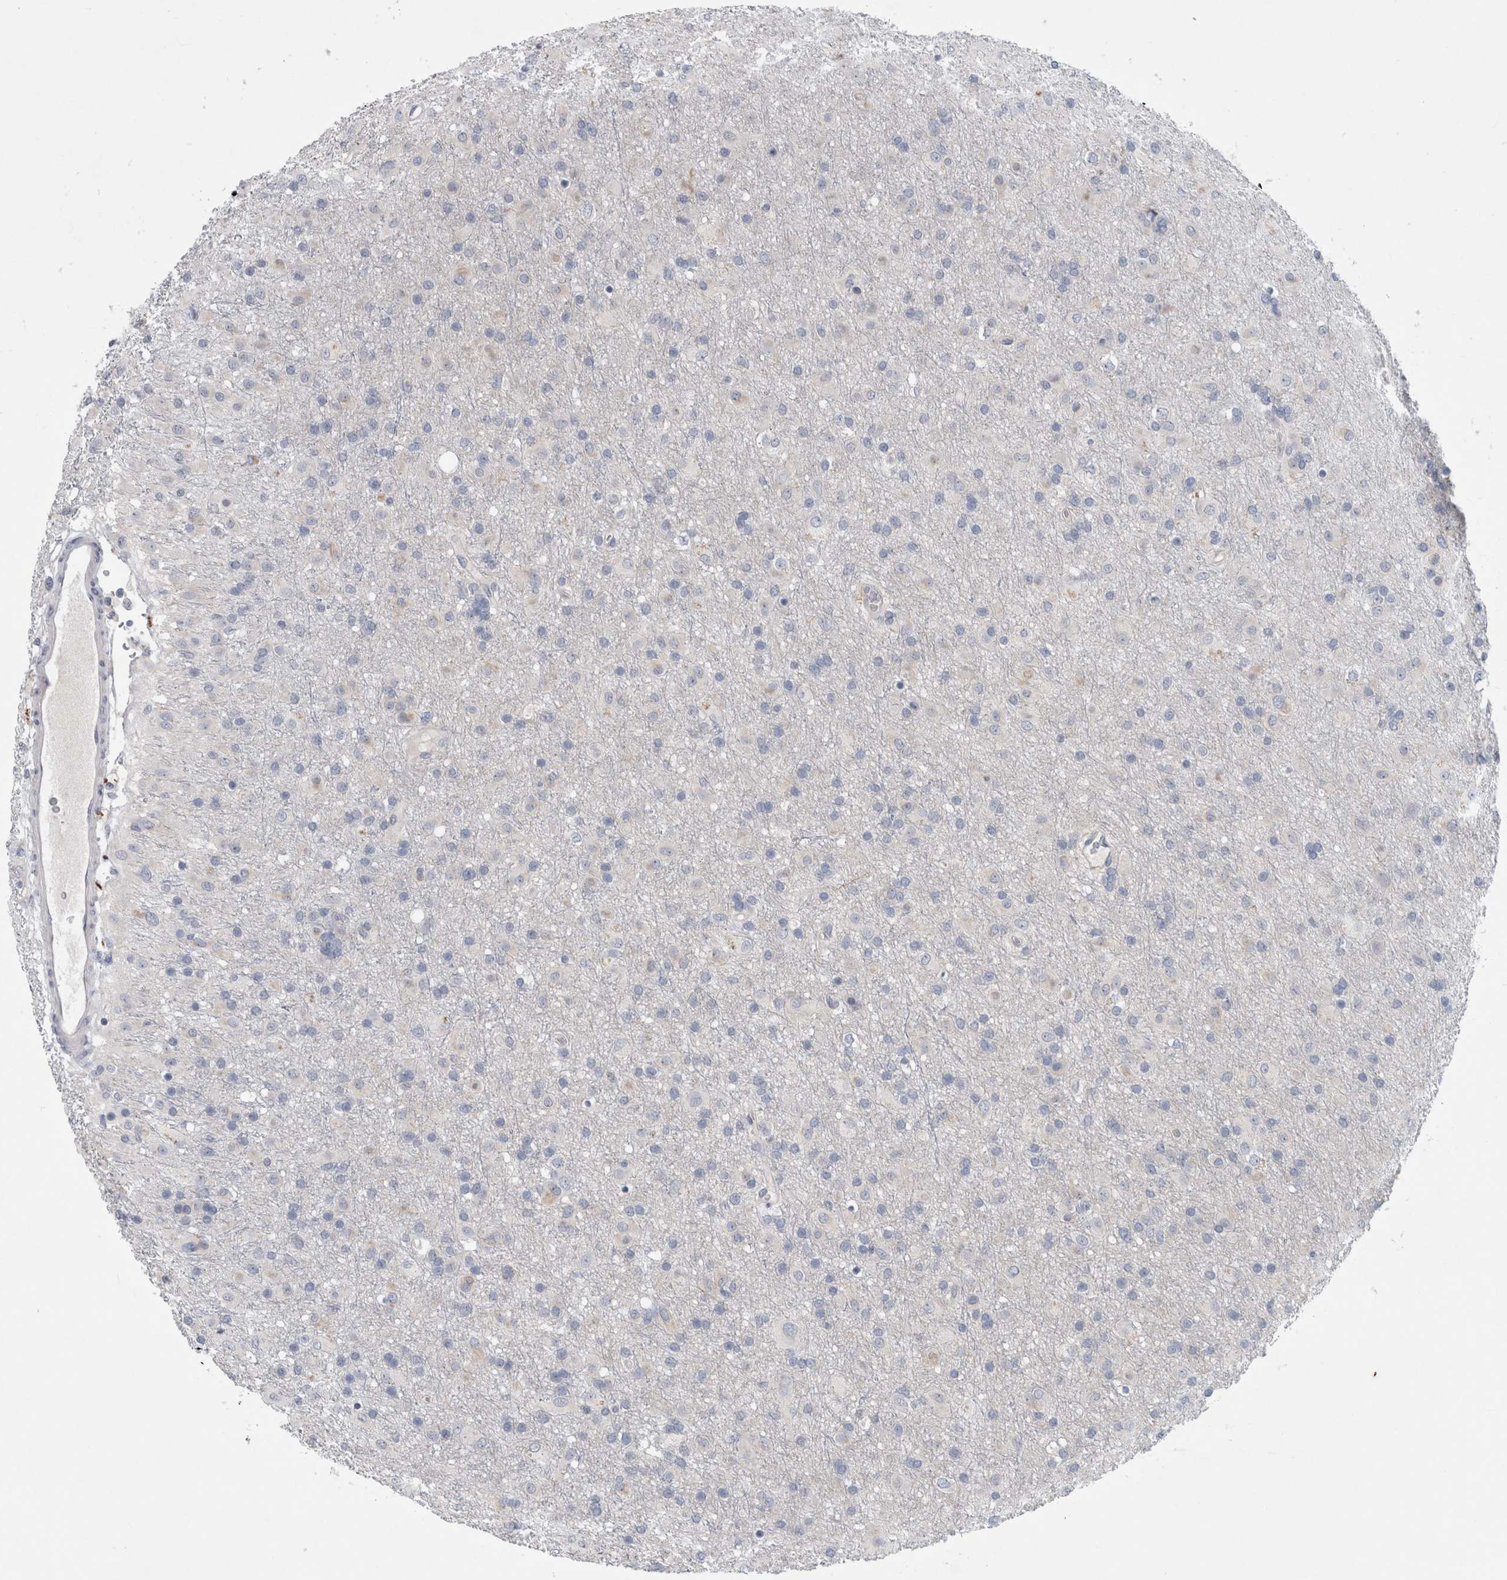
{"staining": {"intensity": "negative", "quantity": "none", "location": "none"}, "tissue": "glioma", "cell_type": "Tumor cells", "image_type": "cancer", "snomed": [{"axis": "morphology", "description": "Glioma, malignant, Low grade"}, {"axis": "topography", "description": "Brain"}], "caption": "A photomicrograph of human glioma is negative for staining in tumor cells.", "gene": "FAM83H", "patient": {"sex": "male", "age": 65}}